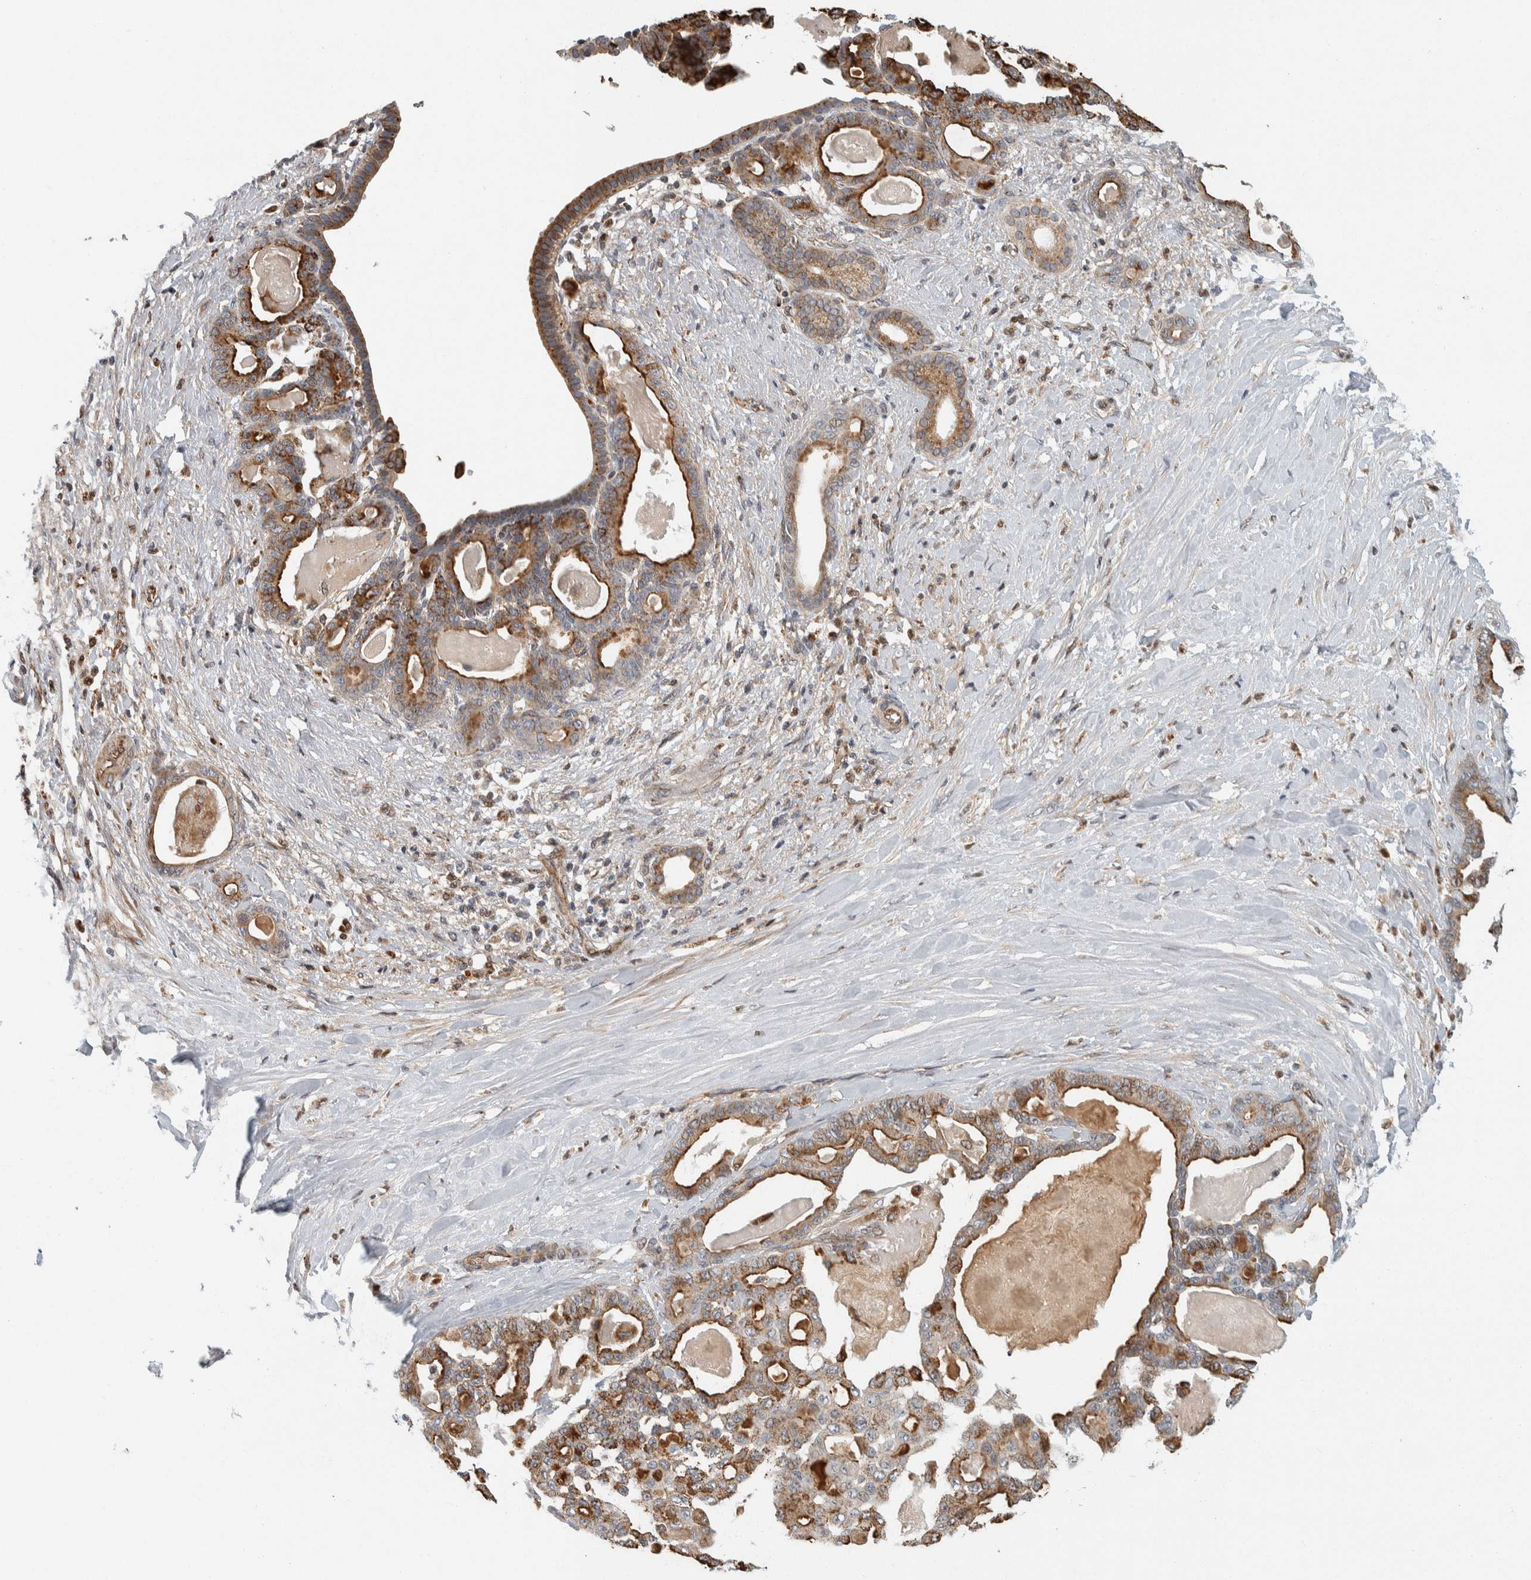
{"staining": {"intensity": "moderate", "quantity": ">75%", "location": "cytoplasmic/membranous"}, "tissue": "pancreatic cancer", "cell_type": "Tumor cells", "image_type": "cancer", "snomed": [{"axis": "morphology", "description": "Adenocarcinoma, NOS"}, {"axis": "topography", "description": "Pancreas"}], "caption": "A brown stain highlights moderate cytoplasmic/membranous expression of a protein in pancreatic adenocarcinoma tumor cells. (DAB (3,3'-diaminobenzidine) IHC, brown staining for protein, blue staining for nuclei).", "gene": "AFP", "patient": {"sex": "male", "age": 63}}